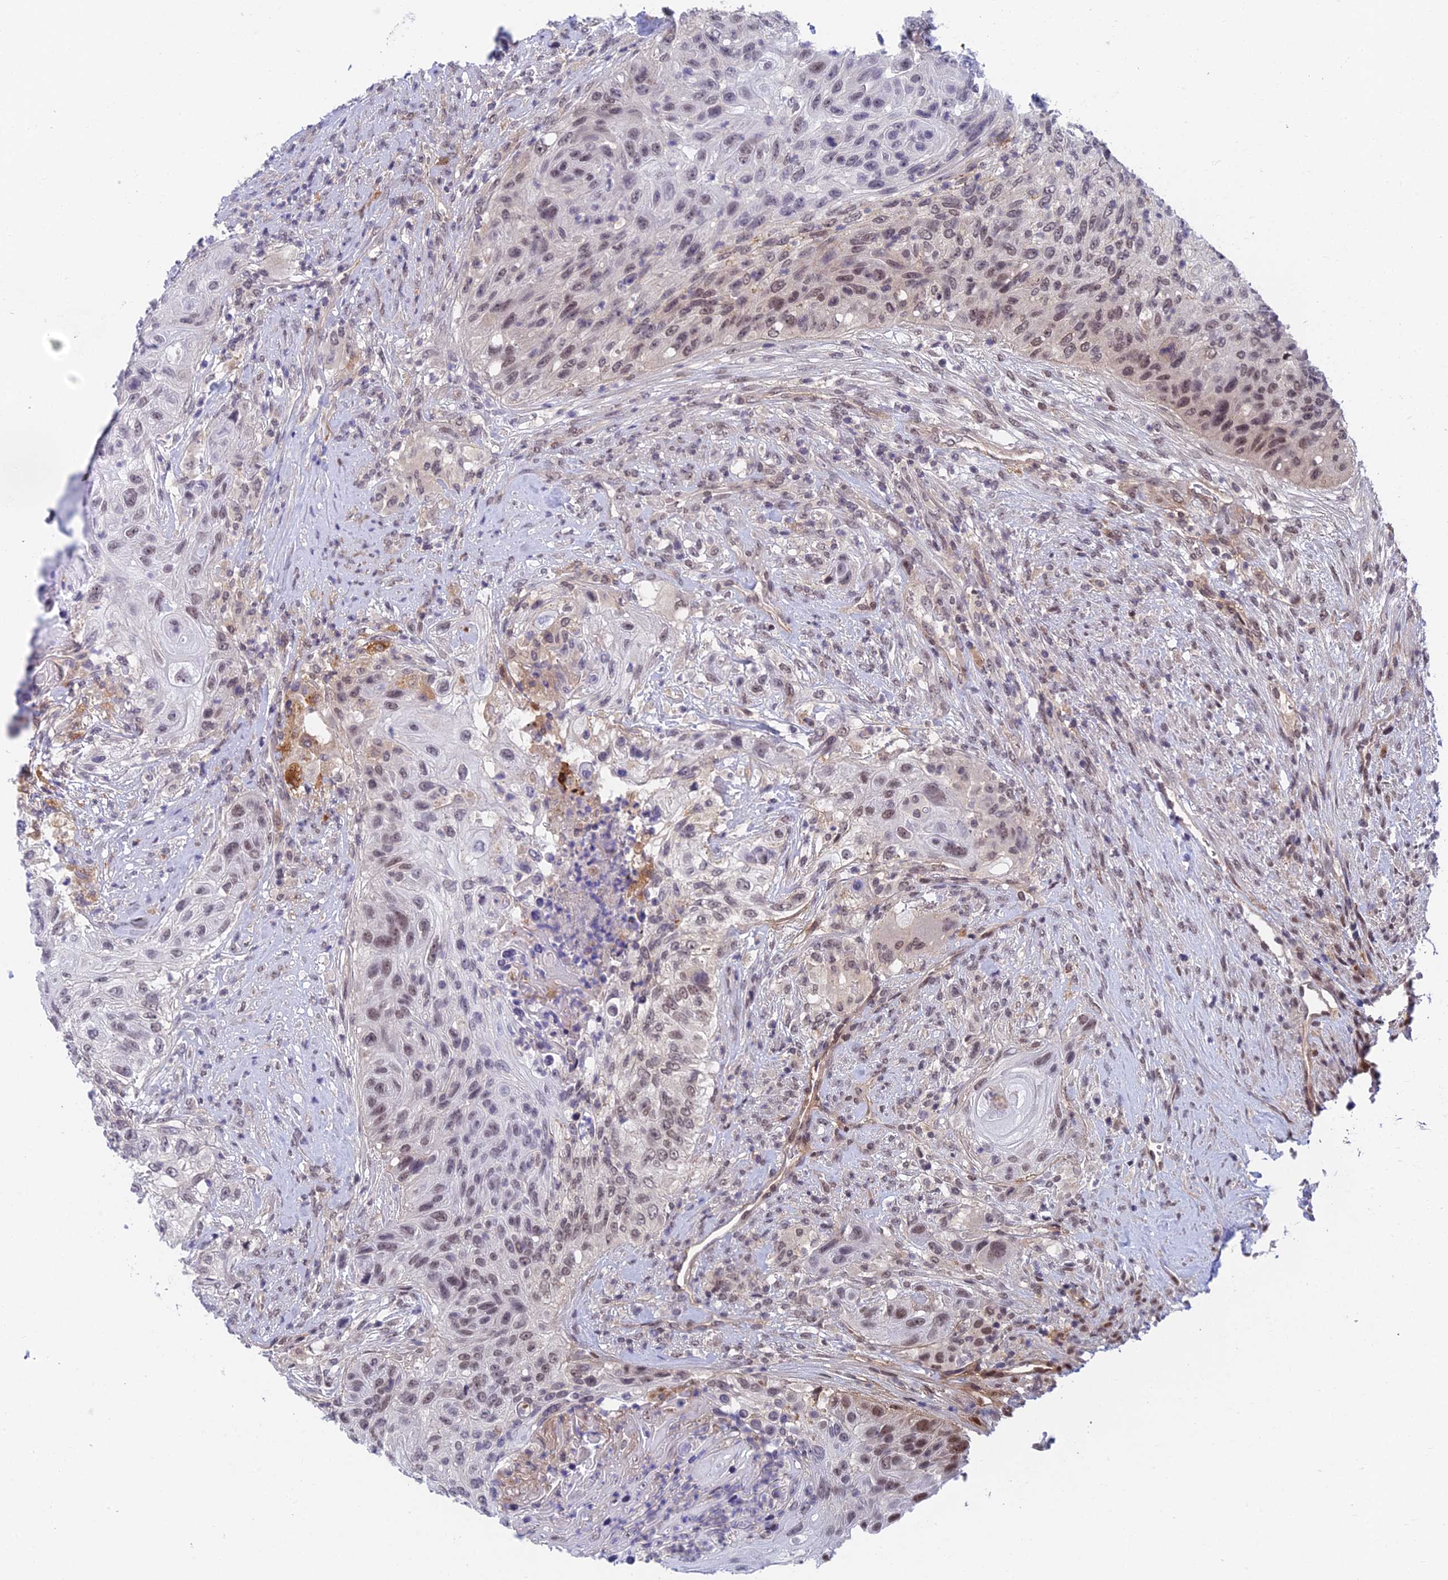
{"staining": {"intensity": "weak", "quantity": "<25%", "location": "nuclear"}, "tissue": "urothelial cancer", "cell_type": "Tumor cells", "image_type": "cancer", "snomed": [{"axis": "morphology", "description": "Urothelial carcinoma, High grade"}, {"axis": "topography", "description": "Urinary bladder"}], "caption": "Immunohistochemistry photomicrograph of urothelial carcinoma (high-grade) stained for a protein (brown), which reveals no positivity in tumor cells.", "gene": "NSMCE1", "patient": {"sex": "female", "age": 60}}